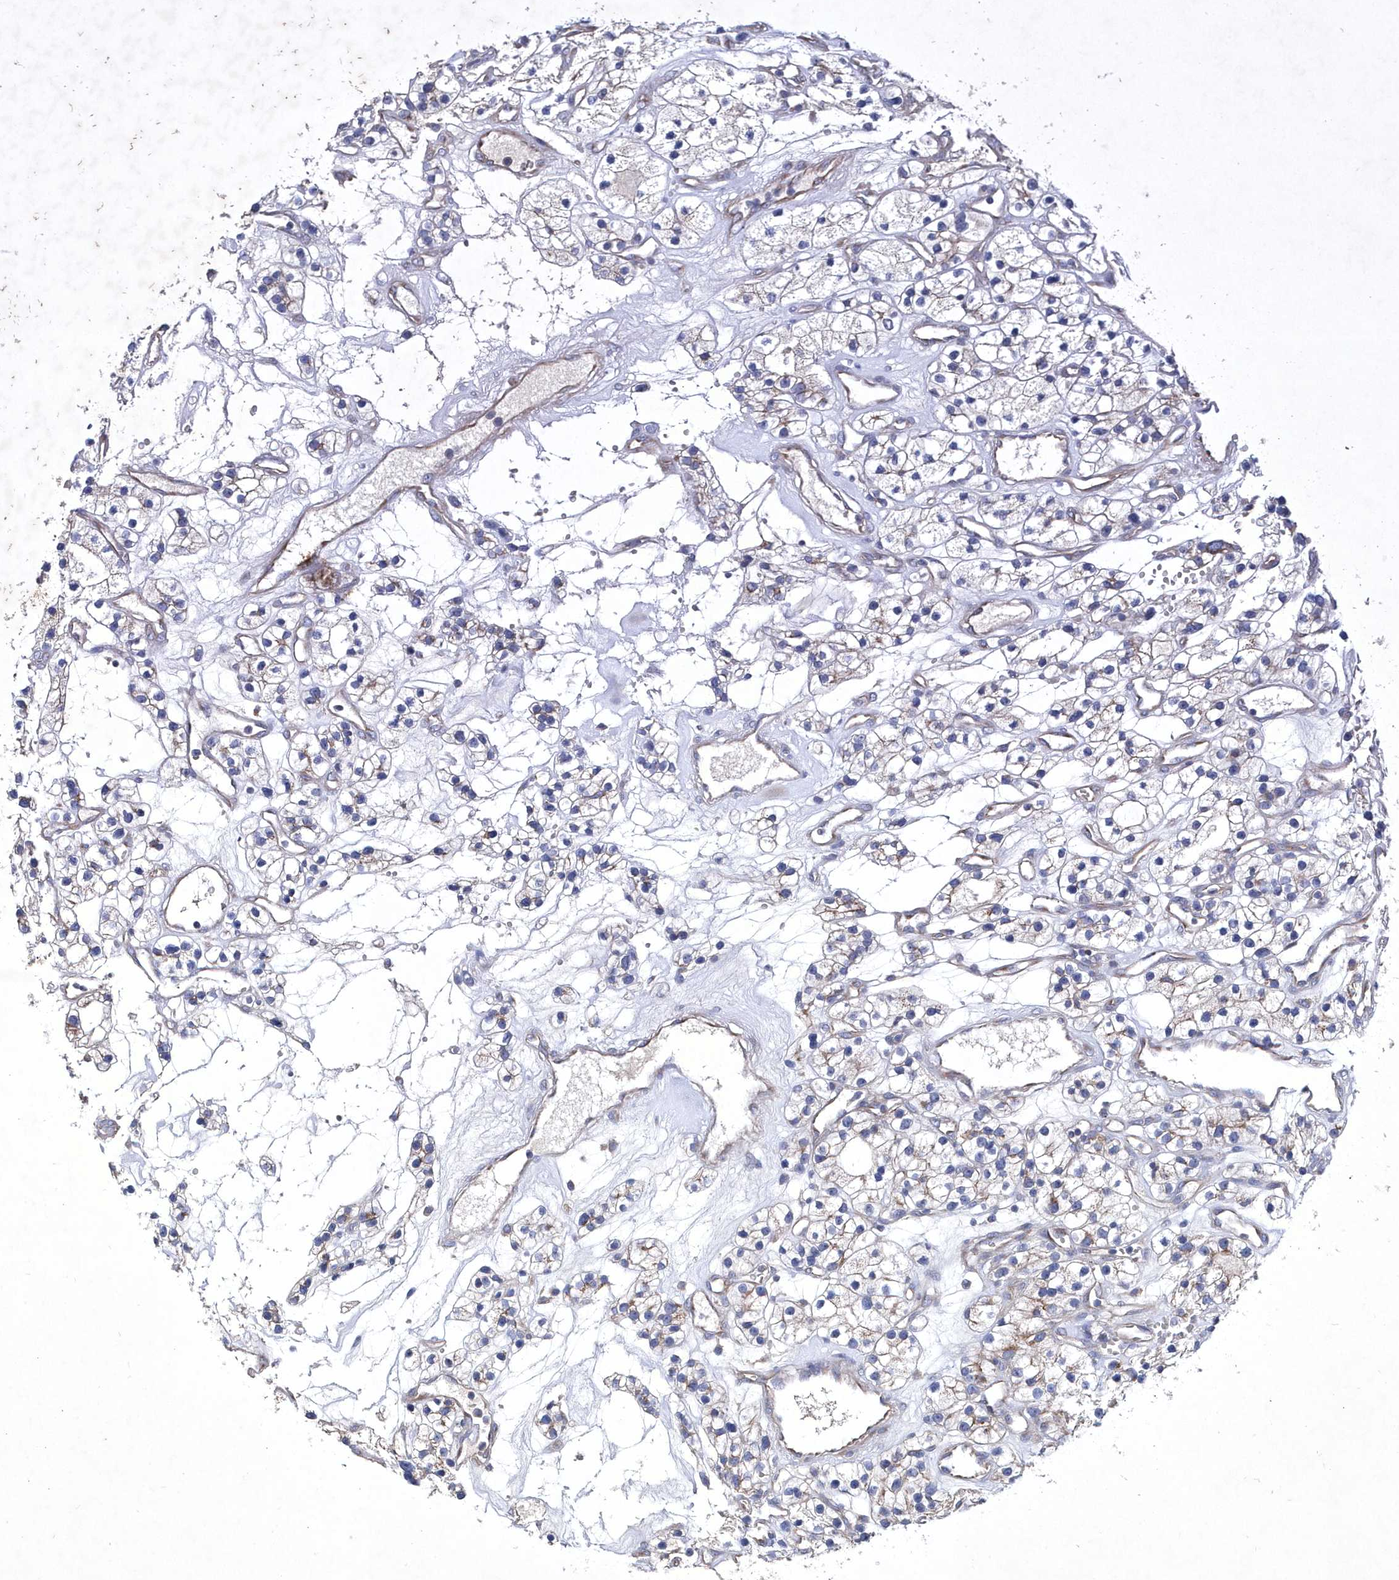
{"staining": {"intensity": "weak", "quantity": "<25%", "location": "cytoplasmic/membranous"}, "tissue": "renal cancer", "cell_type": "Tumor cells", "image_type": "cancer", "snomed": [{"axis": "morphology", "description": "Adenocarcinoma, NOS"}, {"axis": "topography", "description": "Kidney"}], "caption": "Immunohistochemistry photomicrograph of renal adenocarcinoma stained for a protein (brown), which shows no positivity in tumor cells. The staining was performed using DAB to visualize the protein expression in brown, while the nuclei were stained in blue with hematoxylin (Magnification: 20x).", "gene": "METTL8", "patient": {"sex": "female", "age": 57}}